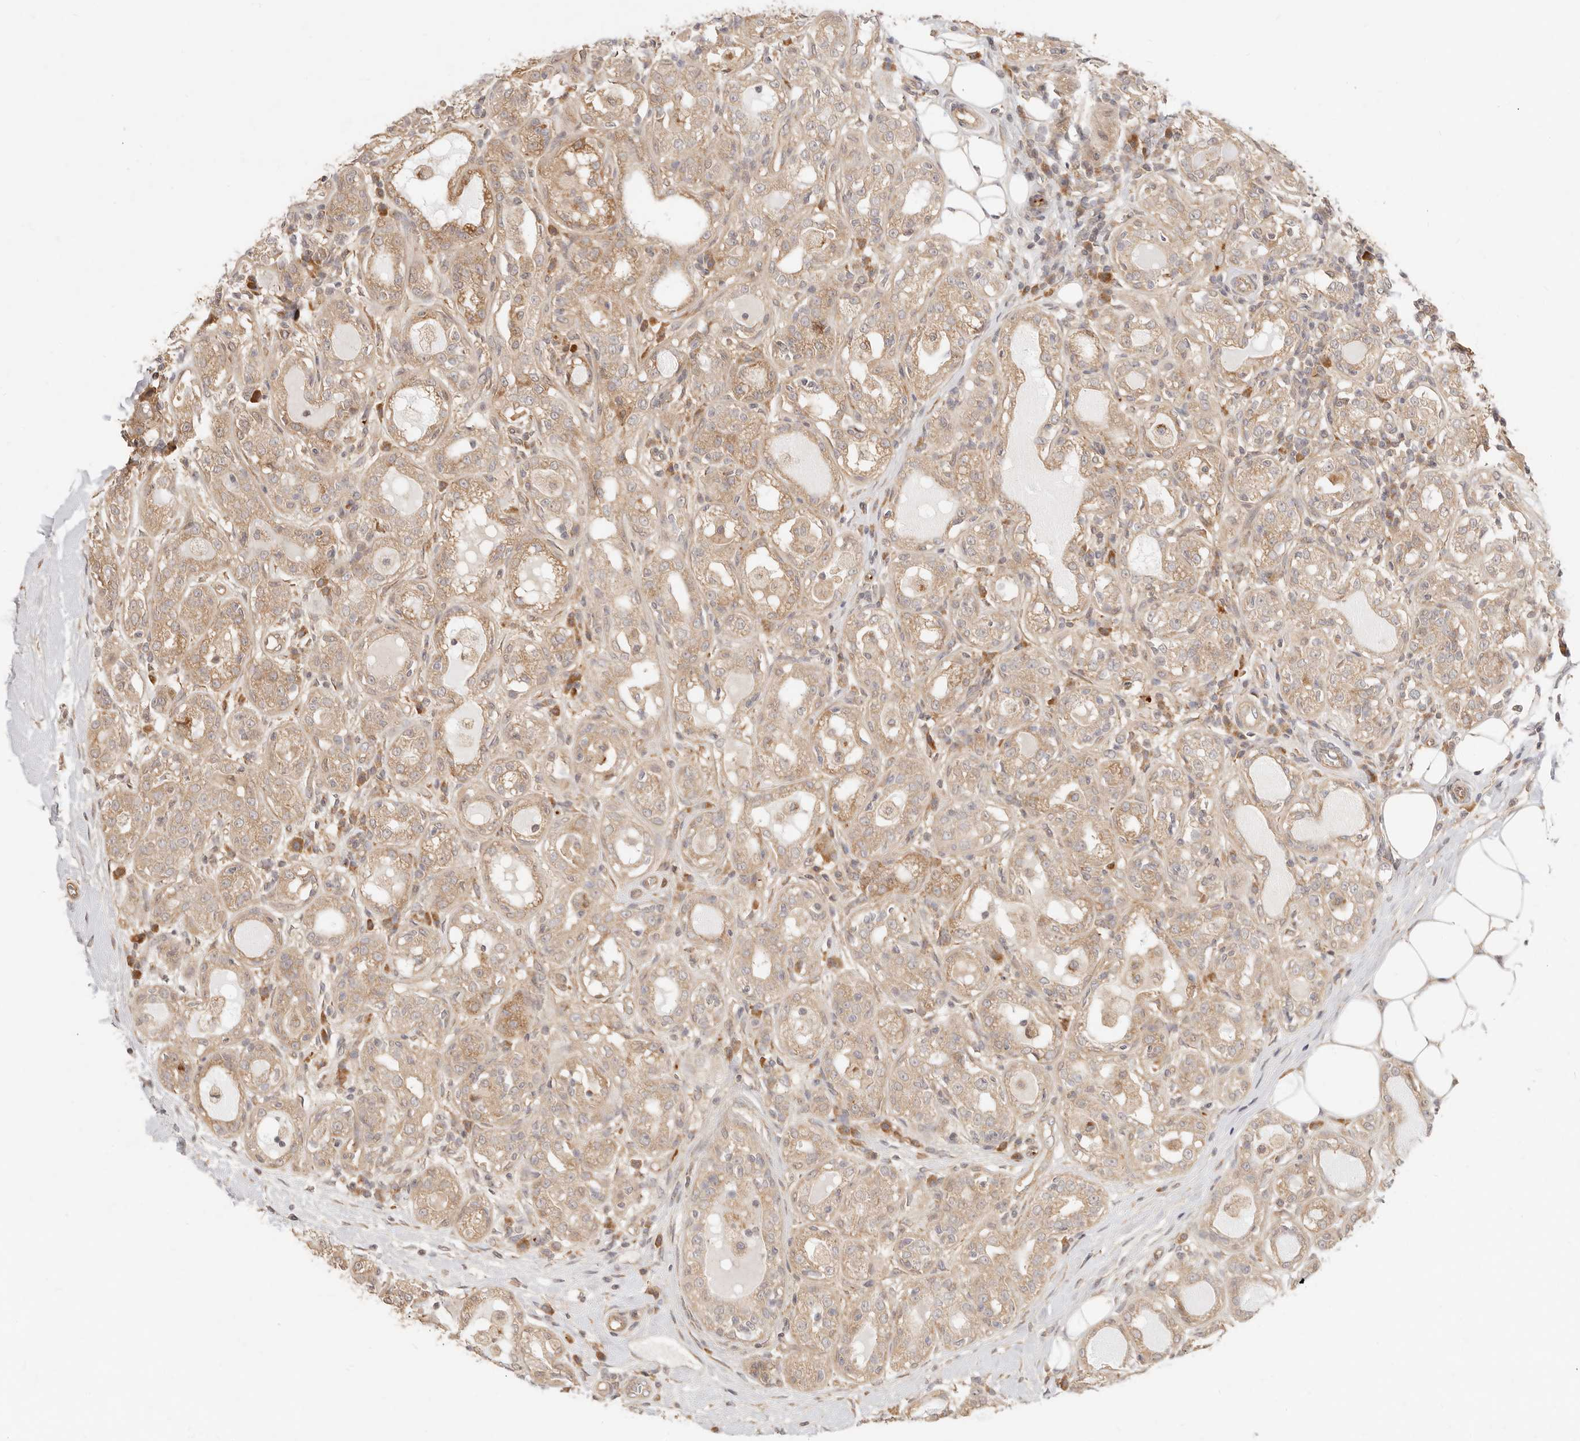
{"staining": {"intensity": "weak", "quantity": ">75%", "location": "cytoplasmic/membranous"}, "tissue": "breast cancer", "cell_type": "Tumor cells", "image_type": "cancer", "snomed": [{"axis": "morphology", "description": "Duct carcinoma"}, {"axis": "topography", "description": "Breast"}], "caption": "Protein expression analysis of human breast cancer reveals weak cytoplasmic/membranous staining in approximately >75% of tumor cells.", "gene": "UBXN10", "patient": {"sex": "female", "age": 27}}